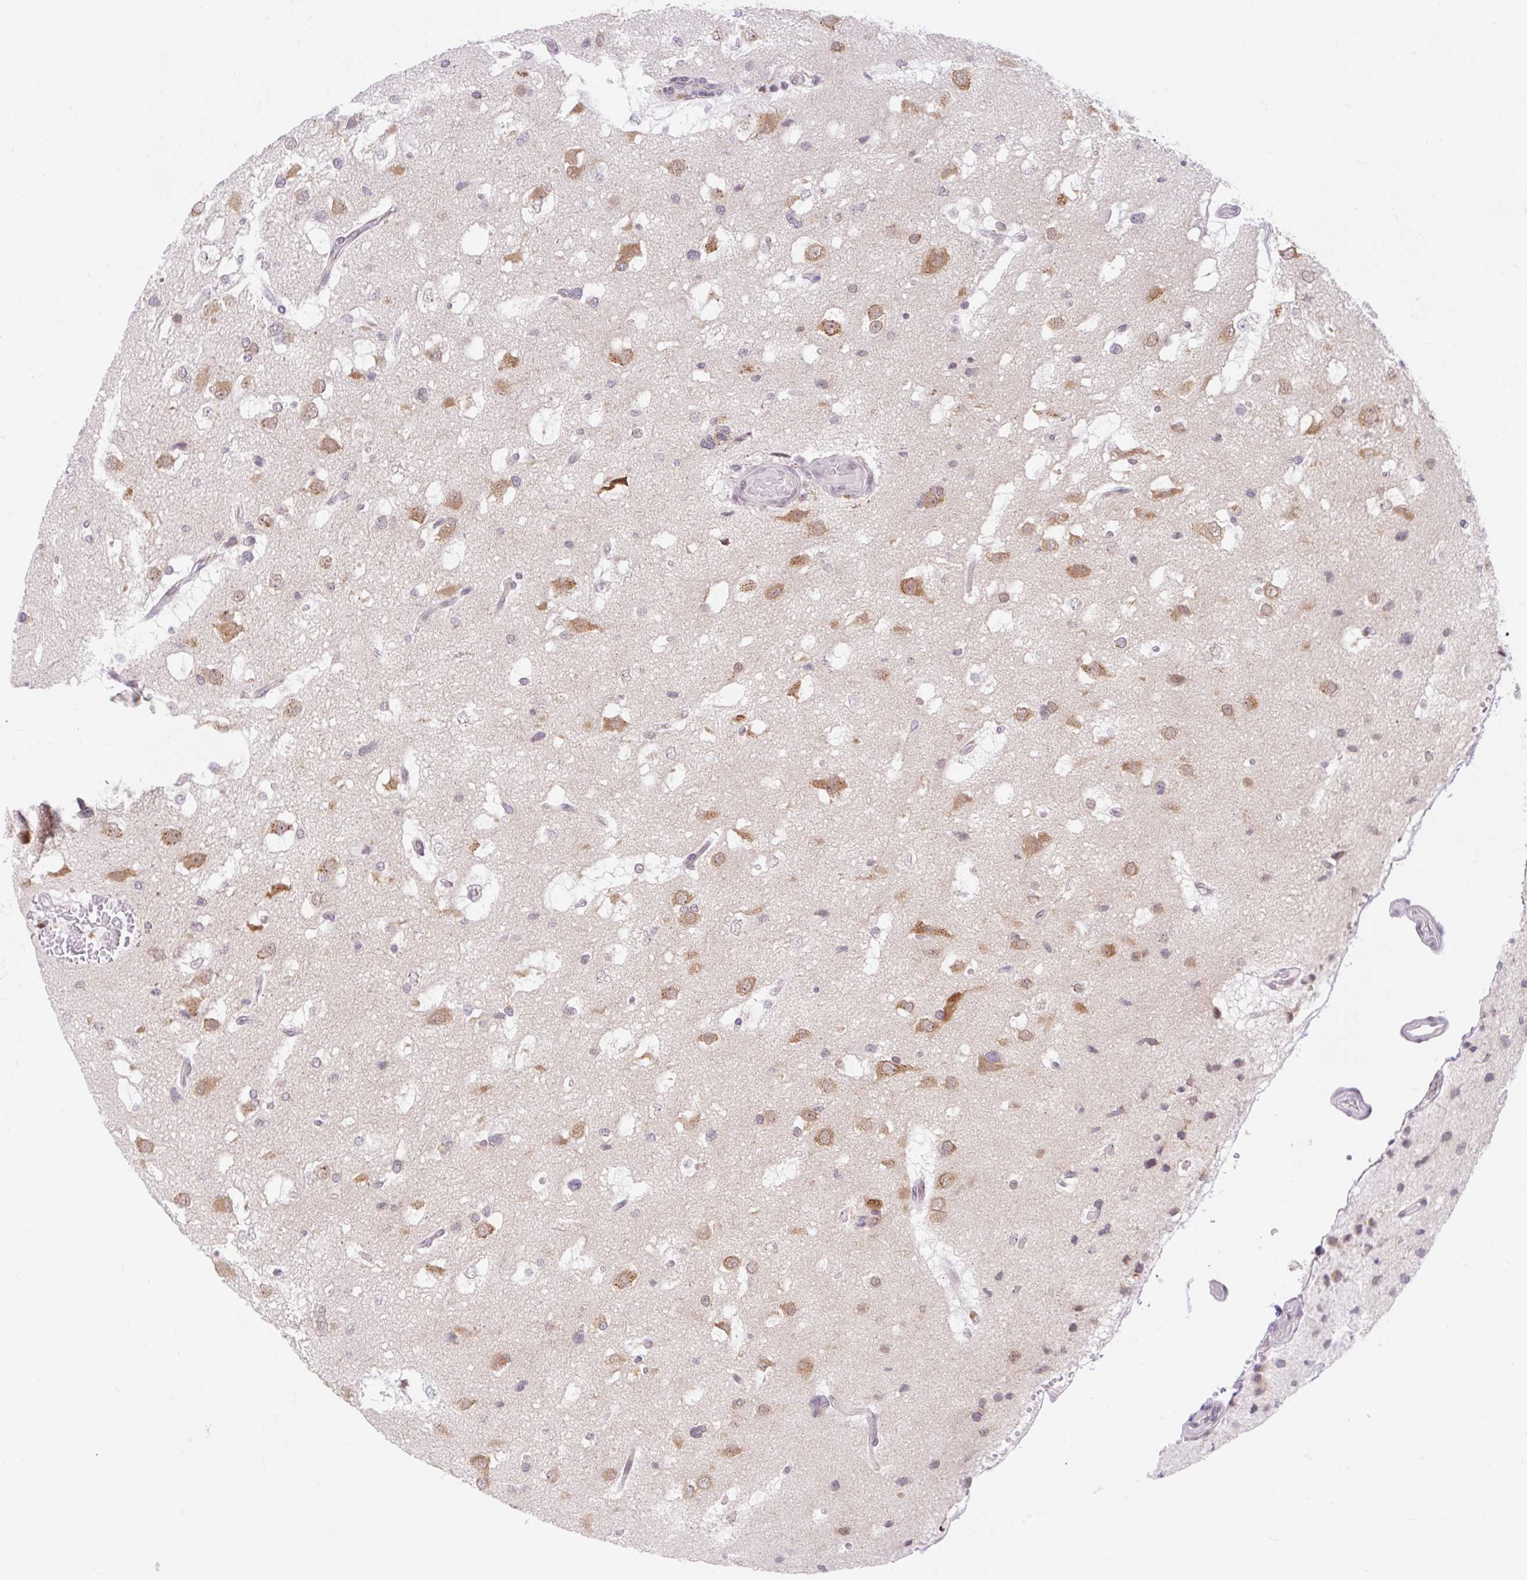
{"staining": {"intensity": "negative", "quantity": "none", "location": "none"}, "tissue": "glioma", "cell_type": "Tumor cells", "image_type": "cancer", "snomed": [{"axis": "morphology", "description": "Glioma, malignant, High grade"}, {"axis": "topography", "description": "Brain"}], "caption": "There is no significant positivity in tumor cells of glioma. (DAB (3,3'-diaminobenzidine) immunohistochemistry (IHC) visualized using brightfield microscopy, high magnification).", "gene": "SRSF10", "patient": {"sex": "male", "age": 53}}